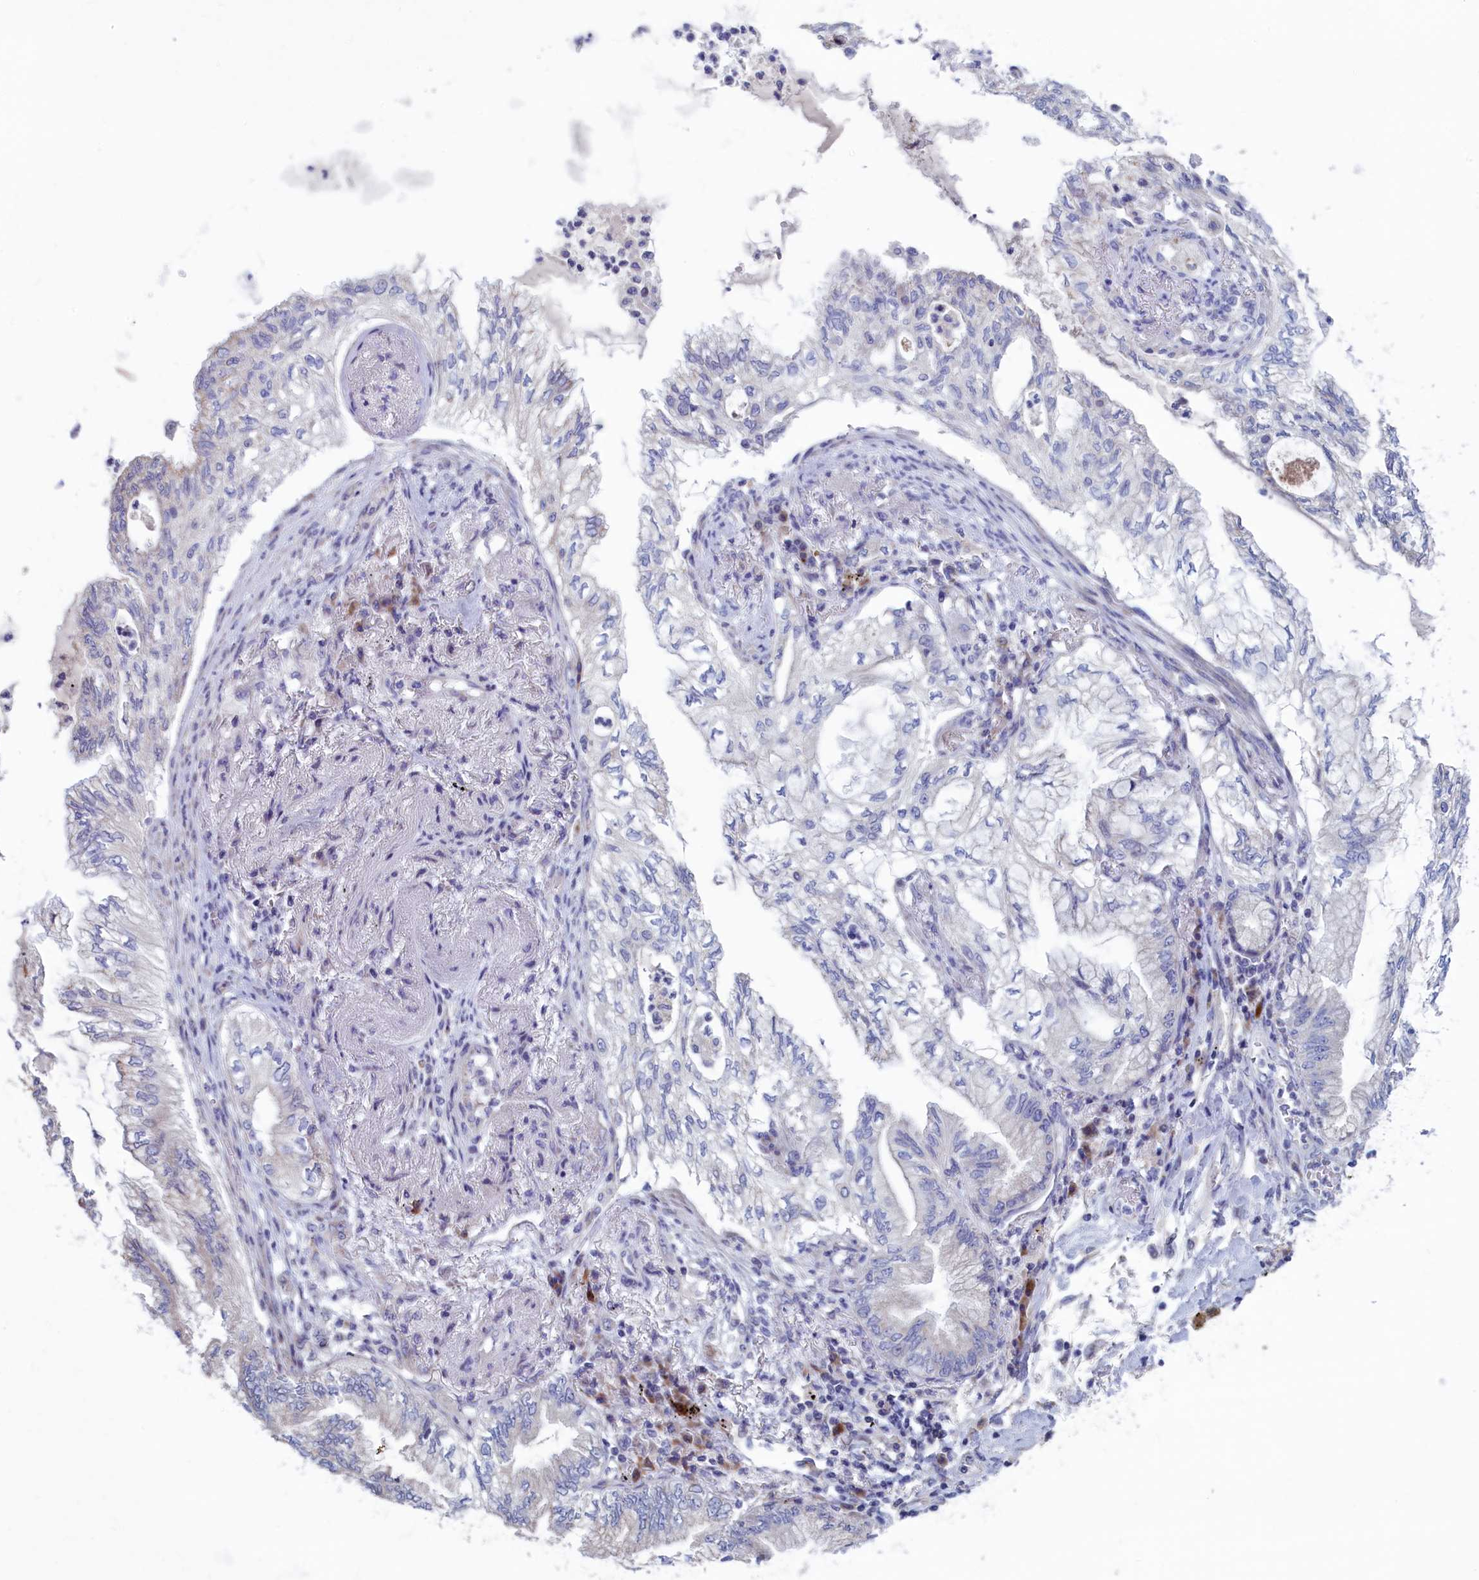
{"staining": {"intensity": "negative", "quantity": "none", "location": "none"}, "tissue": "lung cancer", "cell_type": "Tumor cells", "image_type": "cancer", "snomed": [{"axis": "morphology", "description": "Adenocarcinoma, NOS"}, {"axis": "topography", "description": "Lung"}], "caption": "Immunohistochemistry (IHC) of human lung cancer displays no positivity in tumor cells. (DAB (3,3'-diaminobenzidine) immunohistochemistry (IHC) with hematoxylin counter stain).", "gene": "NIBAN3", "patient": {"sex": "female", "age": 70}}